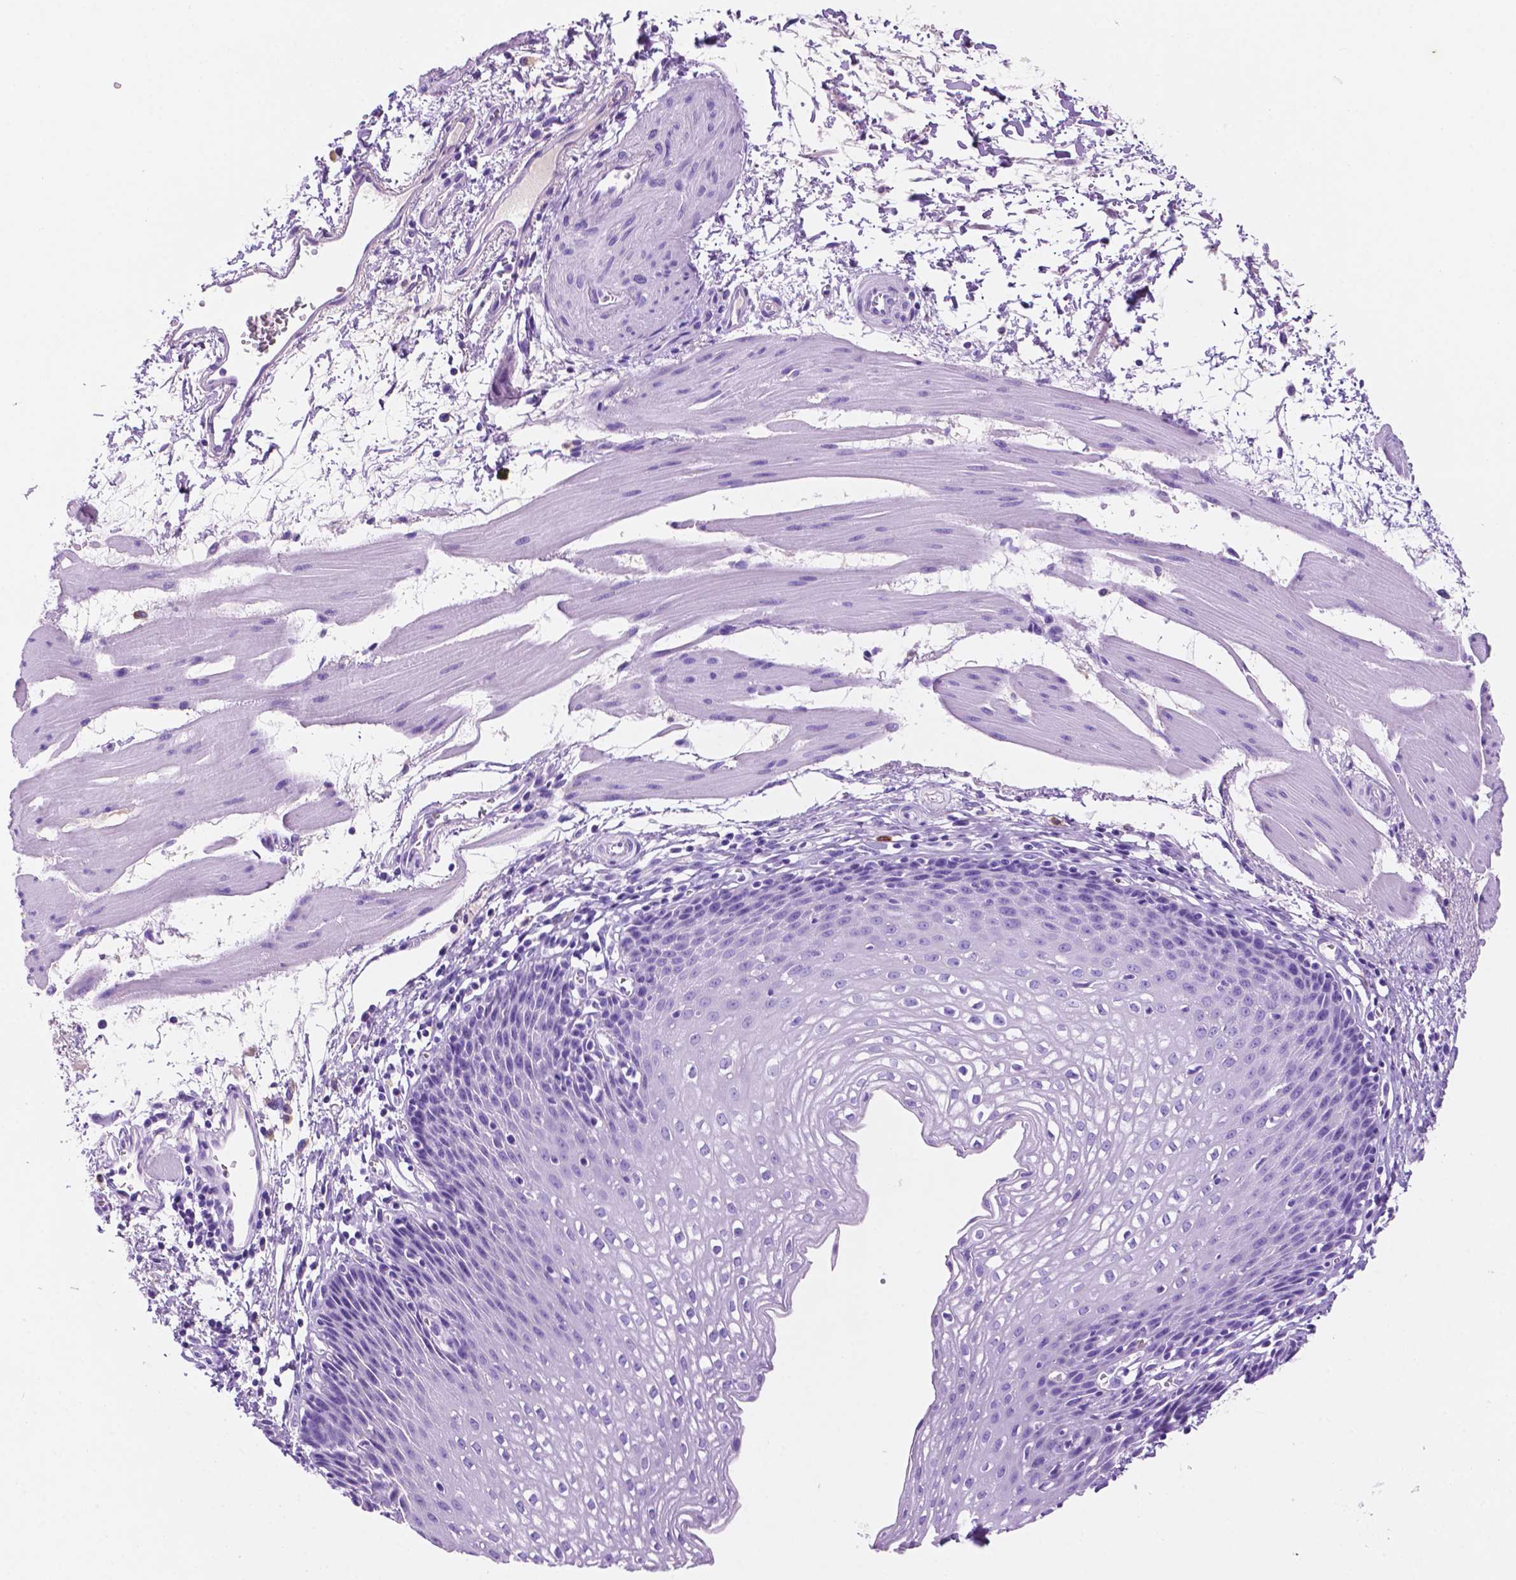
{"staining": {"intensity": "negative", "quantity": "none", "location": "none"}, "tissue": "esophagus", "cell_type": "Squamous epithelial cells", "image_type": "normal", "snomed": [{"axis": "morphology", "description": "Normal tissue, NOS"}, {"axis": "topography", "description": "Esophagus"}], "caption": "This is an IHC histopathology image of normal esophagus. There is no expression in squamous epithelial cells.", "gene": "FOXB2", "patient": {"sex": "female", "age": 64}}